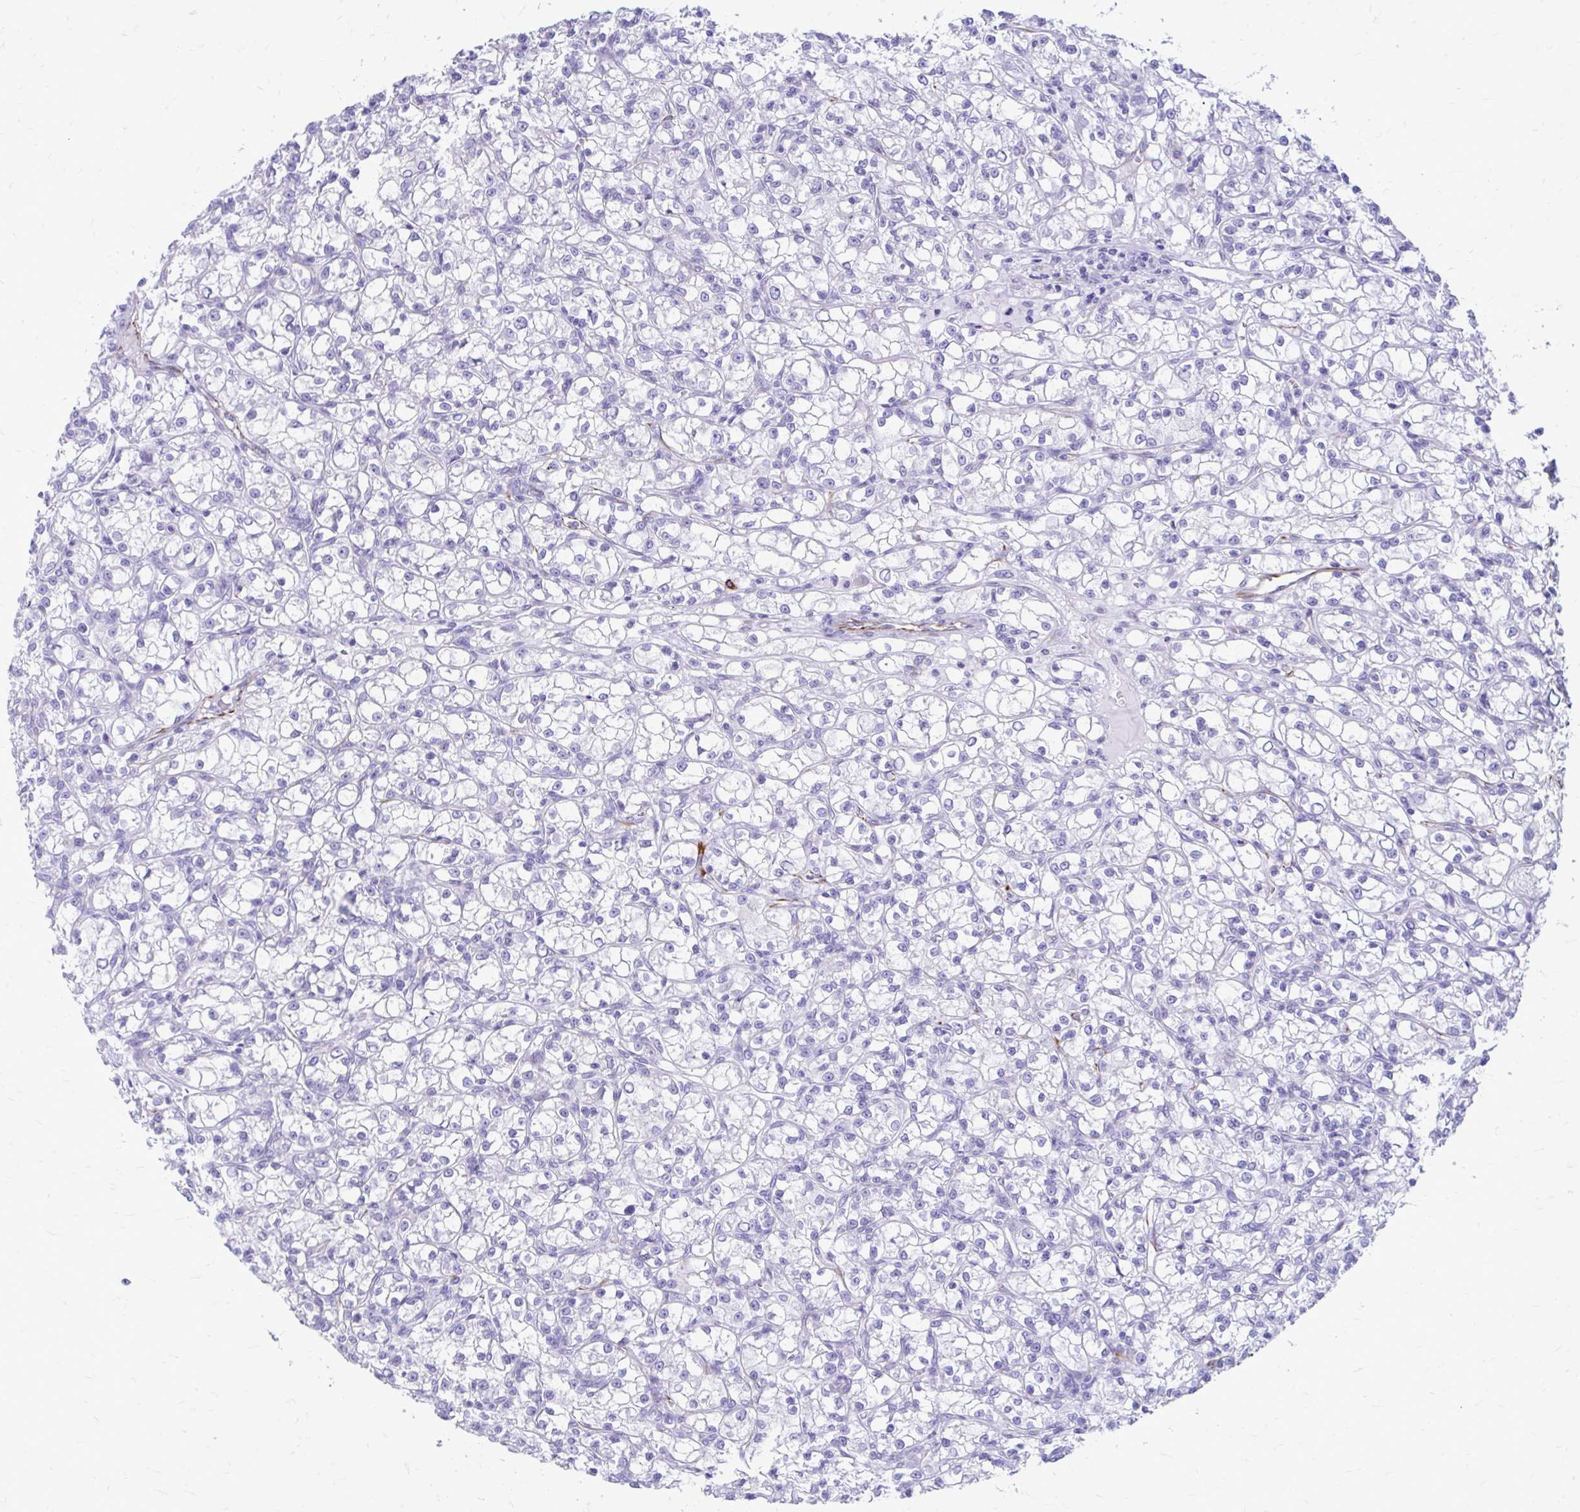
{"staining": {"intensity": "negative", "quantity": "none", "location": "none"}, "tissue": "renal cancer", "cell_type": "Tumor cells", "image_type": "cancer", "snomed": [{"axis": "morphology", "description": "Adenocarcinoma, NOS"}, {"axis": "topography", "description": "Kidney"}], "caption": "Micrograph shows no protein expression in tumor cells of renal adenocarcinoma tissue.", "gene": "ZNF699", "patient": {"sex": "female", "age": 59}}